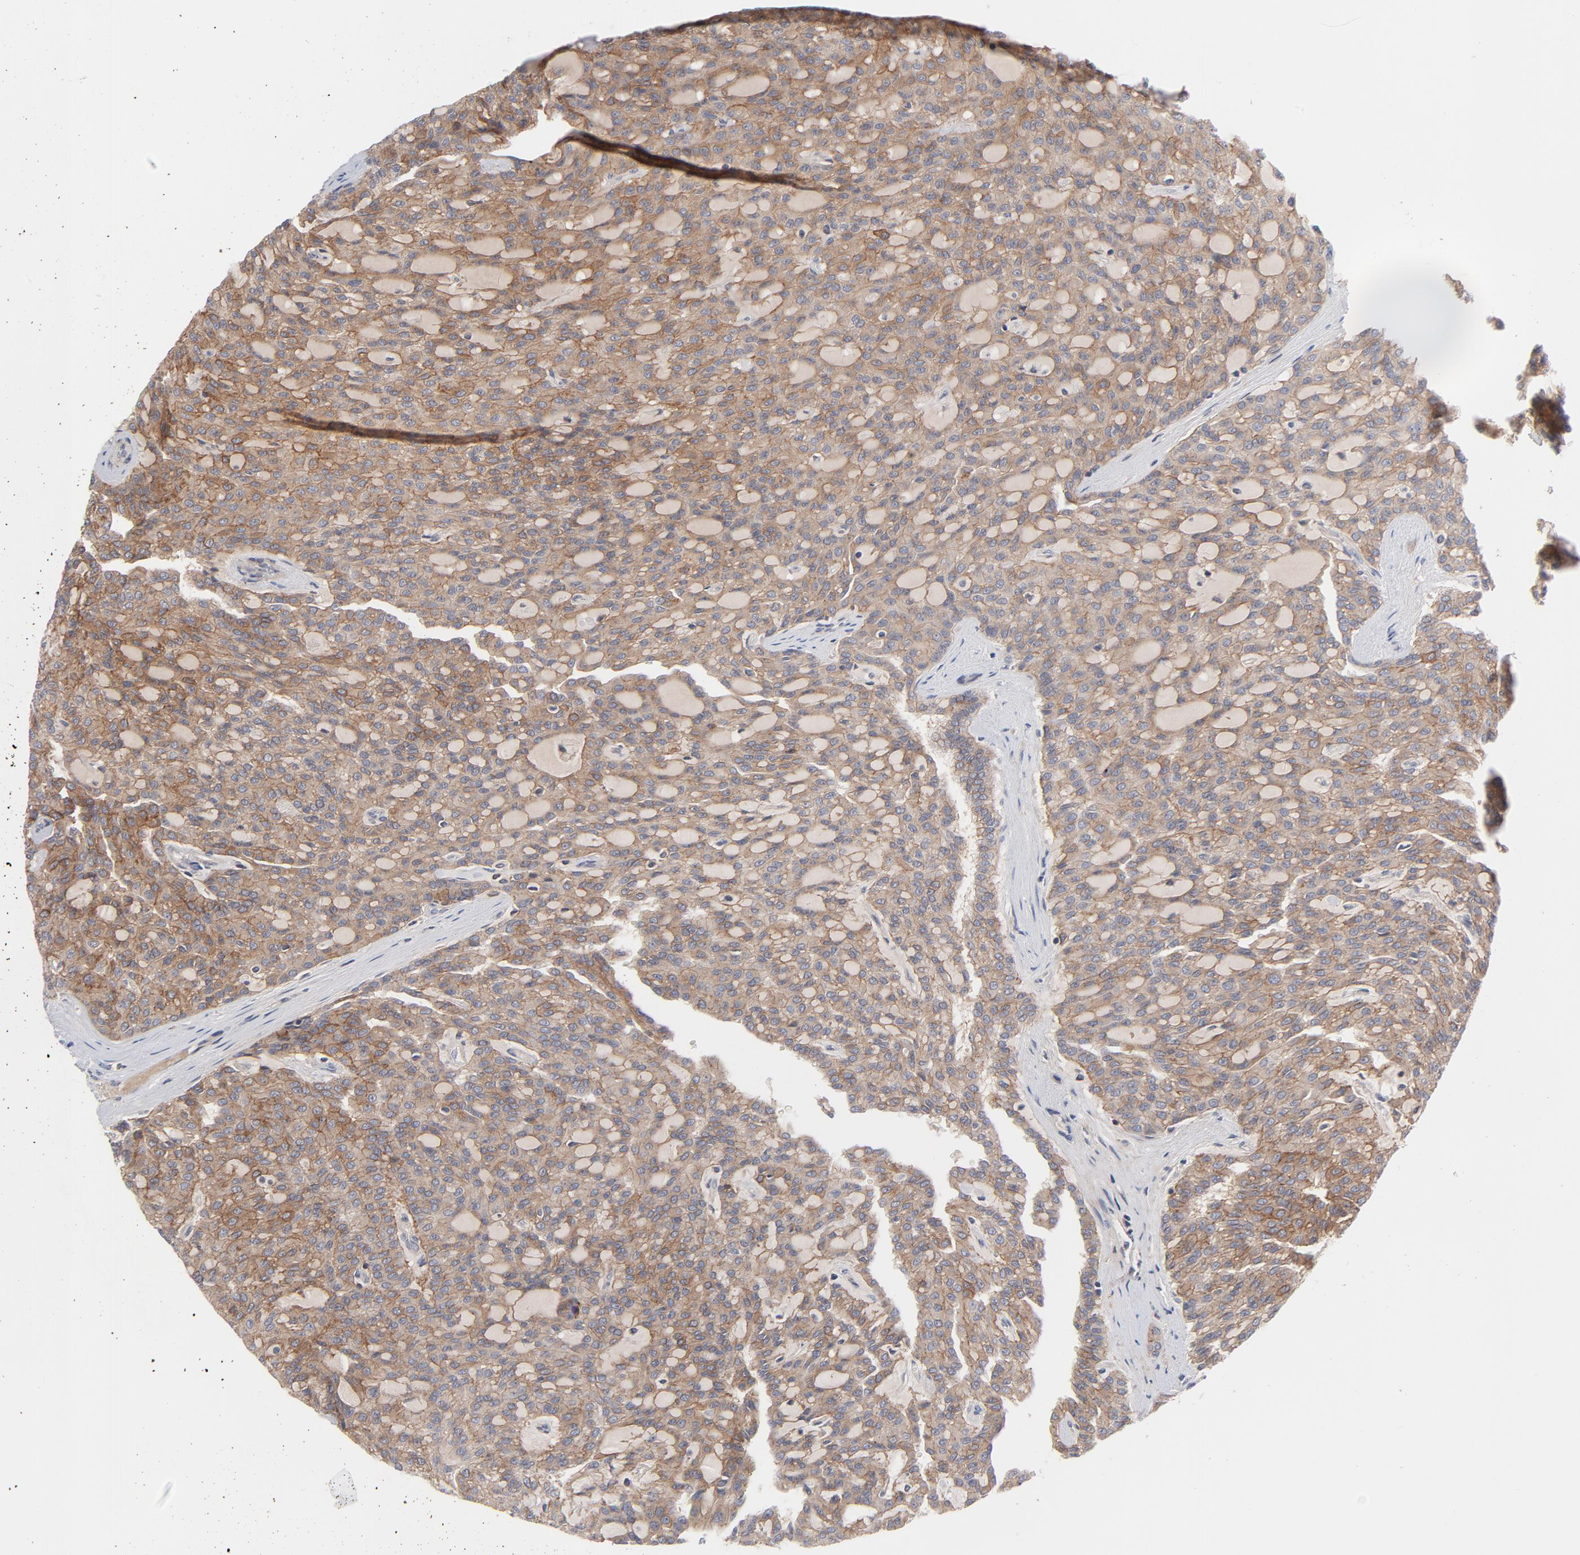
{"staining": {"intensity": "moderate", "quantity": ">75%", "location": "cytoplasmic/membranous"}, "tissue": "renal cancer", "cell_type": "Tumor cells", "image_type": "cancer", "snomed": [{"axis": "morphology", "description": "Adenocarcinoma, NOS"}, {"axis": "topography", "description": "Kidney"}], "caption": "Immunohistochemical staining of adenocarcinoma (renal) demonstrates medium levels of moderate cytoplasmic/membranous protein expression in about >75% of tumor cells.", "gene": "DNAAF2", "patient": {"sex": "male", "age": 63}}